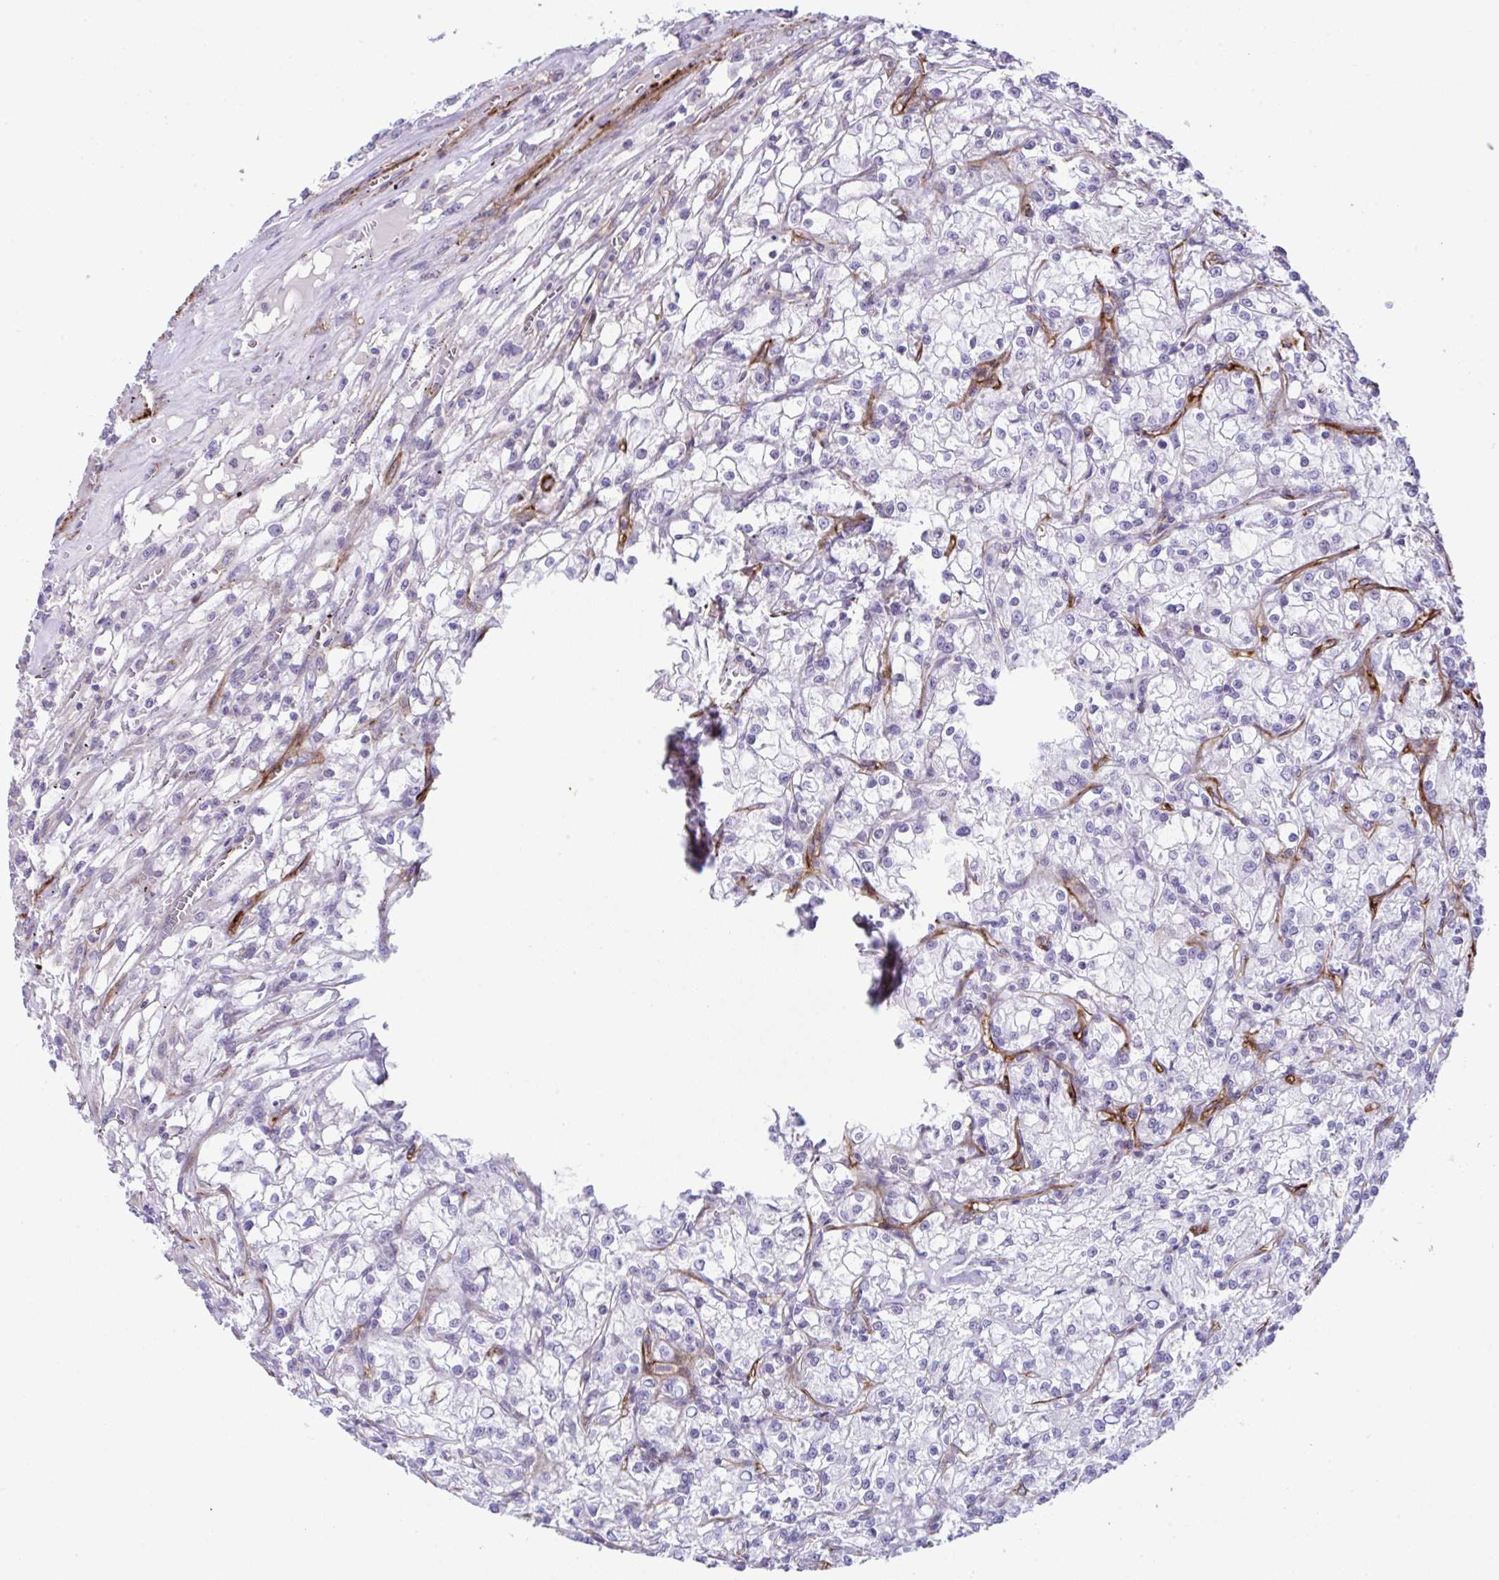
{"staining": {"intensity": "negative", "quantity": "none", "location": "none"}, "tissue": "renal cancer", "cell_type": "Tumor cells", "image_type": "cancer", "snomed": [{"axis": "morphology", "description": "Adenocarcinoma, NOS"}, {"axis": "topography", "description": "Kidney"}], "caption": "Immunohistochemistry histopathology image of neoplastic tissue: adenocarcinoma (renal) stained with DAB (3,3'-diaminobenzidine) shows no significant protein staining in tumor cells.", "gene": "FBXO34", "patient": {"sex": "female", "age": 59}}